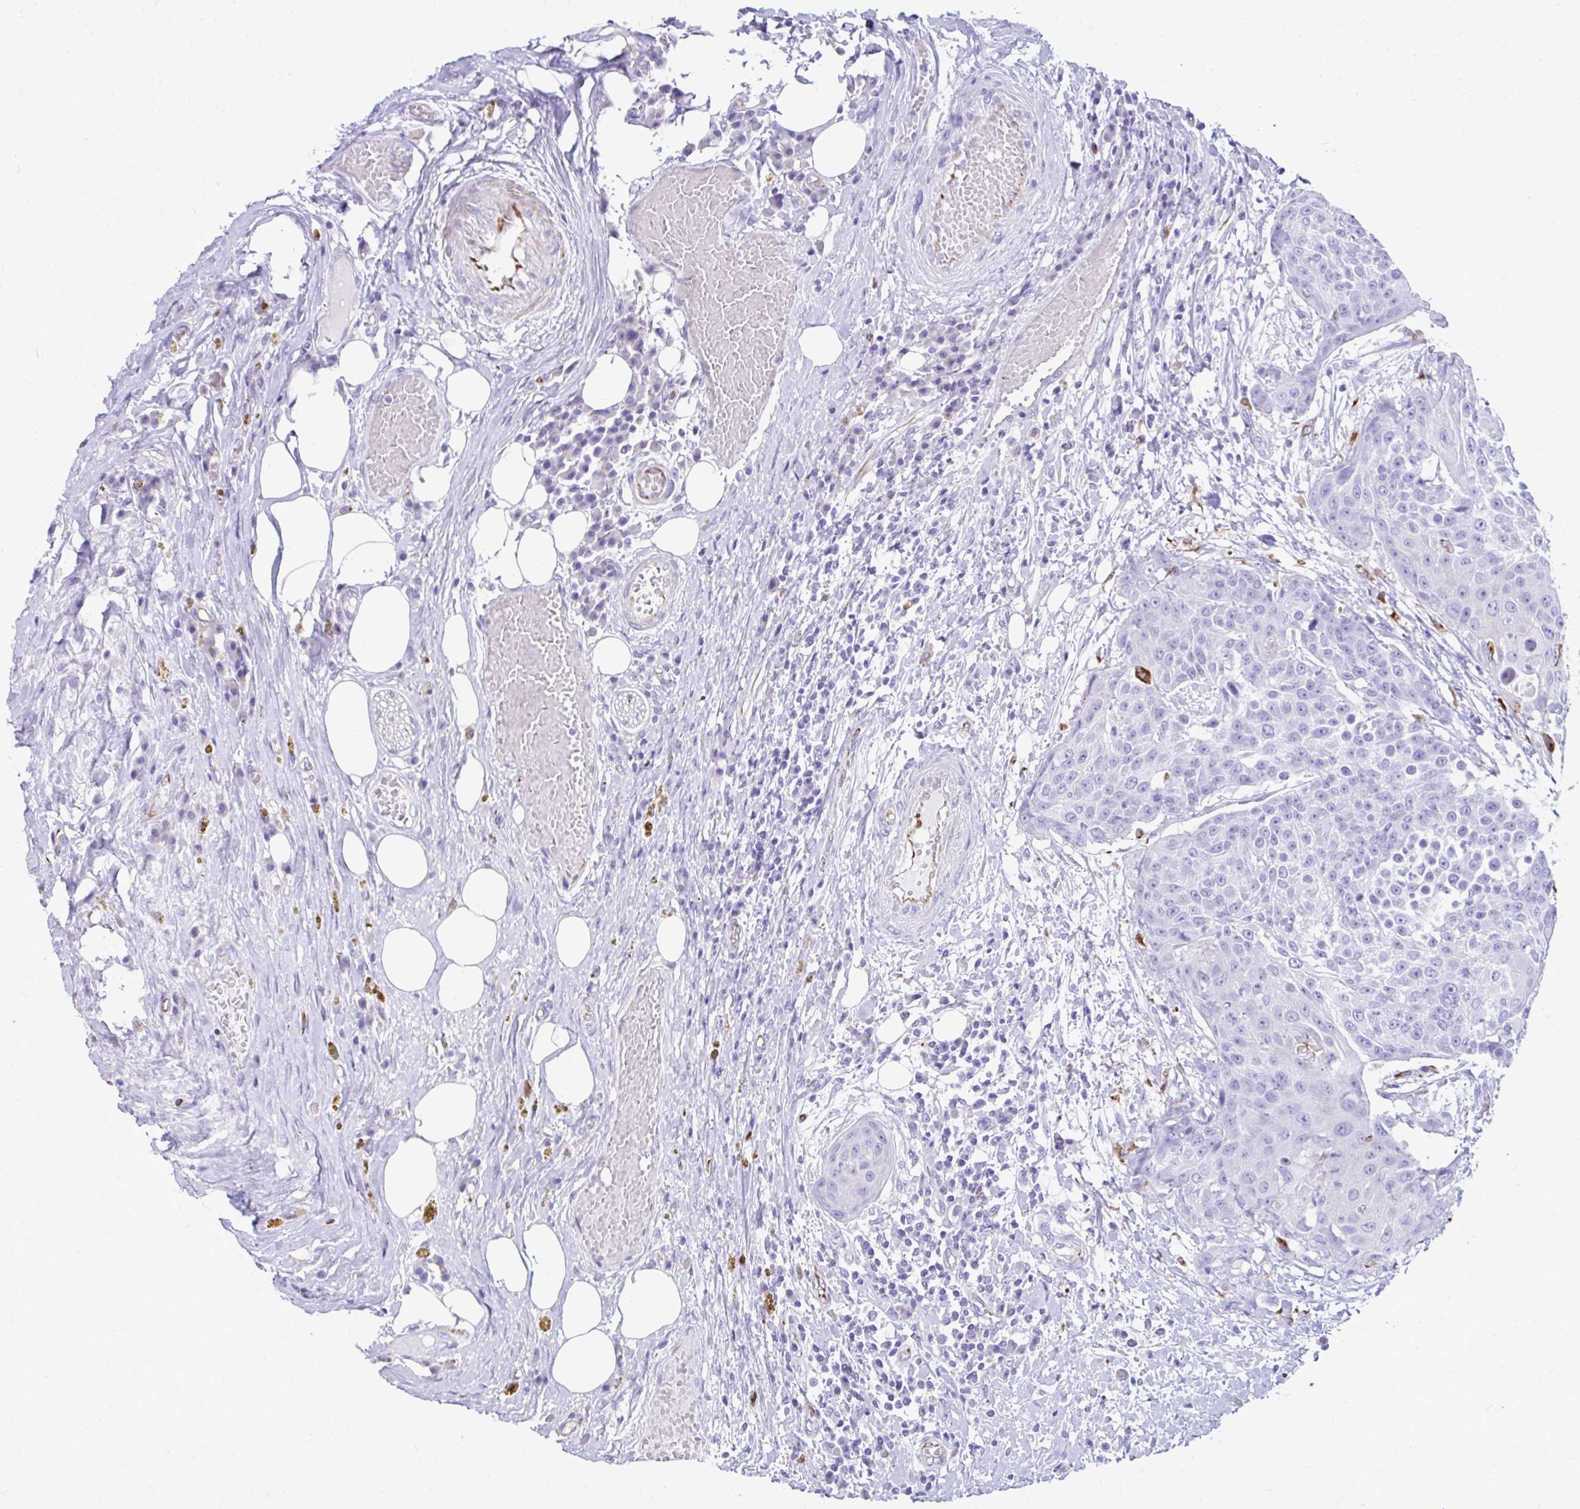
{"staining": {"intensity": "negative", "quantity": "none", "location": "none"}, "tissue": "urothelial cancer", "cell_type": "Tumor cells", "image_type": "cancer", "snomed": [{"axis": "morphology", "description": "Urothelial carcinoma, High grade"}, {"axis": "topography", "description": "Urinary bladder"}], "caption": "There is no significant staining in tumor cells of urothelial carcinoma (high-grade).", "gene": "ZNF699", "patient": {"sex": "female", "age": 63}}